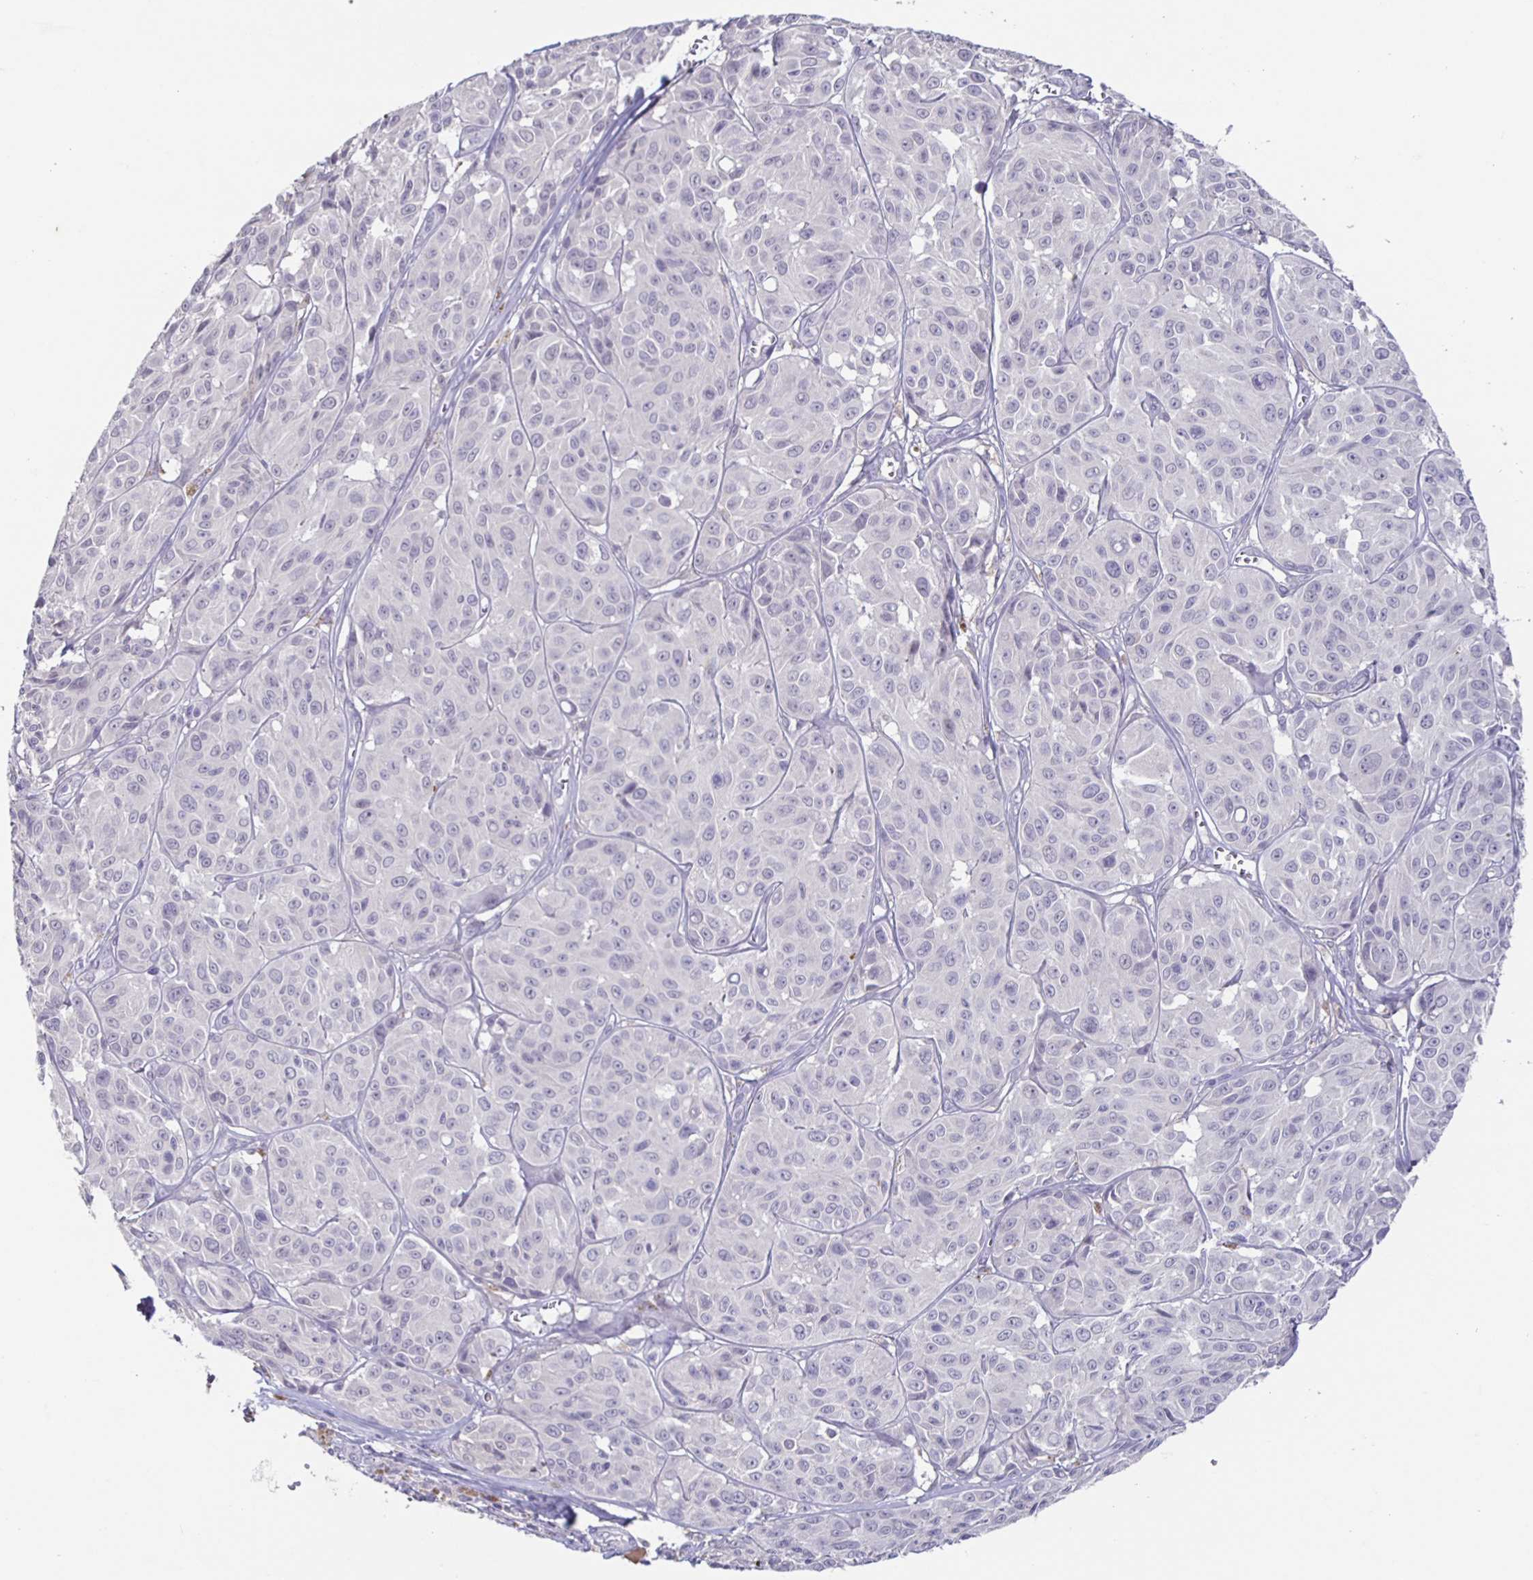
{"staining": {"intensity": "negative", "quantity": "none", "location": "none"}, "tissue": "melanoma", "cell_type": "Tumor cells", "image_type": "cancer", "snomed": [{"axis": "morphology", "description": "Malignant melanoma, NOS"}, {"axis": "topography", "description": "Skin"}], "caption": "This is a image of immunohistochemistry (IHC) staining of melanoma, which shows no positivity in tumor cells.", "gene": "INSL5", "patient": {"sex": "male", "age": 91}}